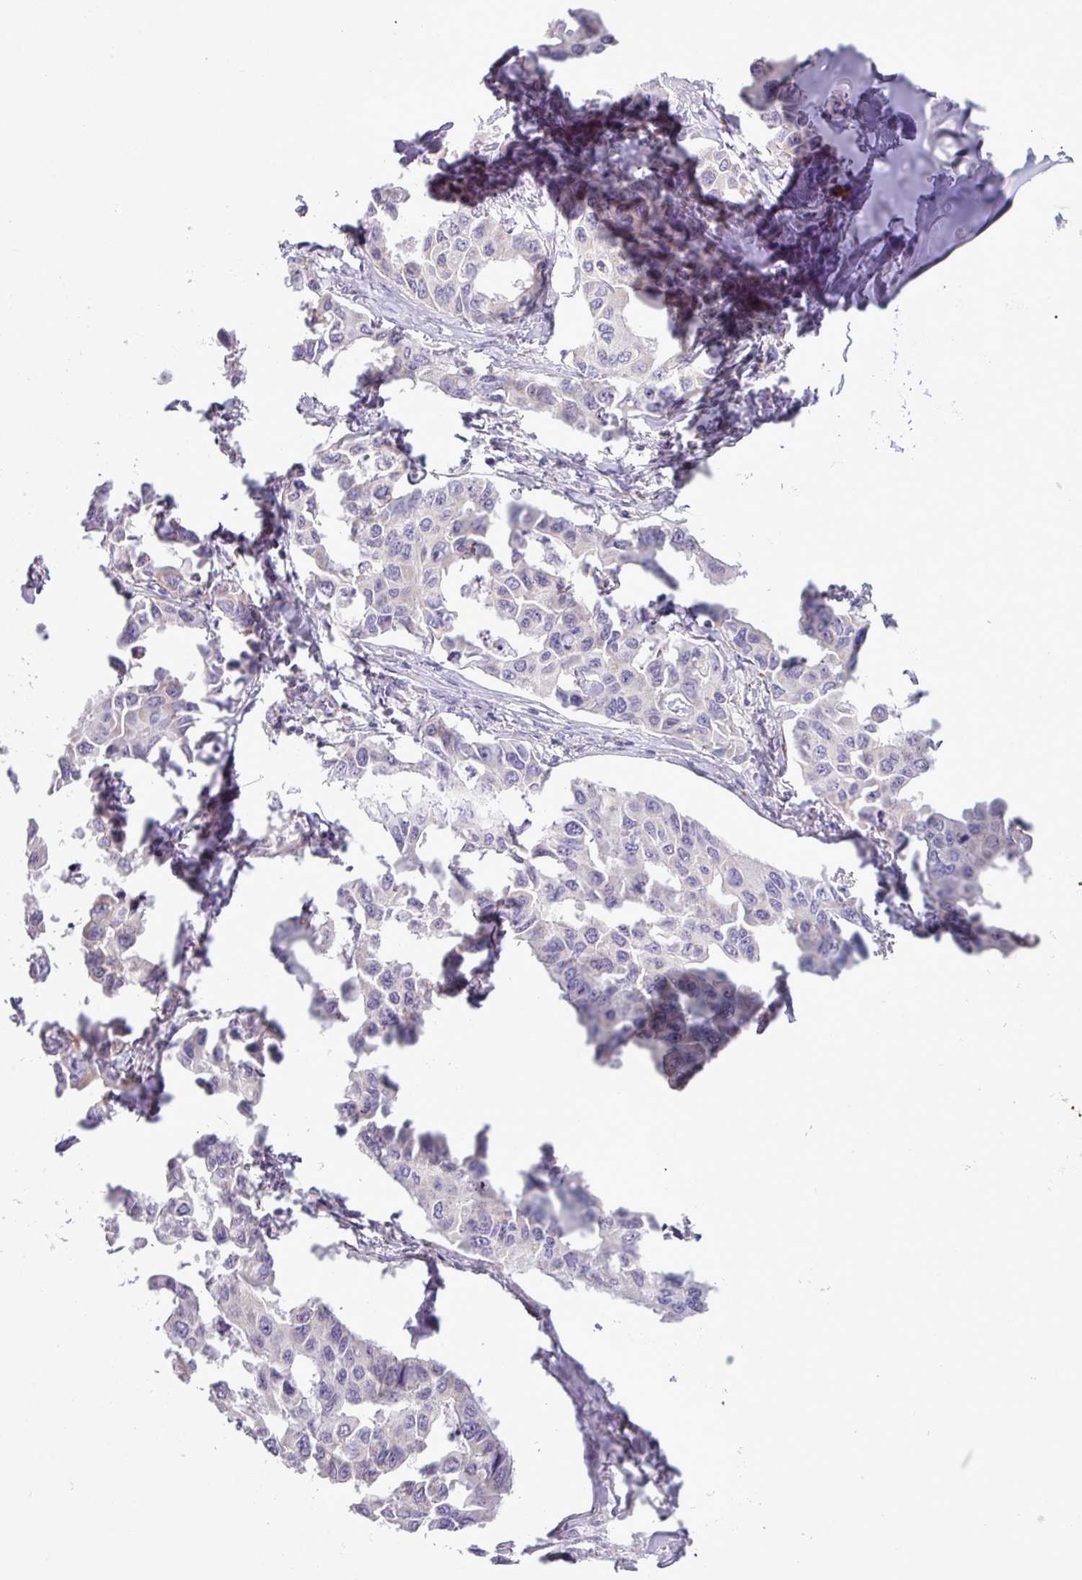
{"staining": {"intensity": "negative", "quantity": "none", "location": "none"}, "tissue": "lung cancer", "cell_type": "Tumor cells", "image_type": "cancer", "snomed": [{"axis": "morphology", "description": "Adenocarcinoma, NOS"}, {"axis": "topography", "description": "Lung"}], "caption": "Tumor cells show no significant staining in adenocarcinoma (lung). Nuclei are stained in blue.", "gene": "ZNF81", "patient": {"sex": "male", "age": 64}}